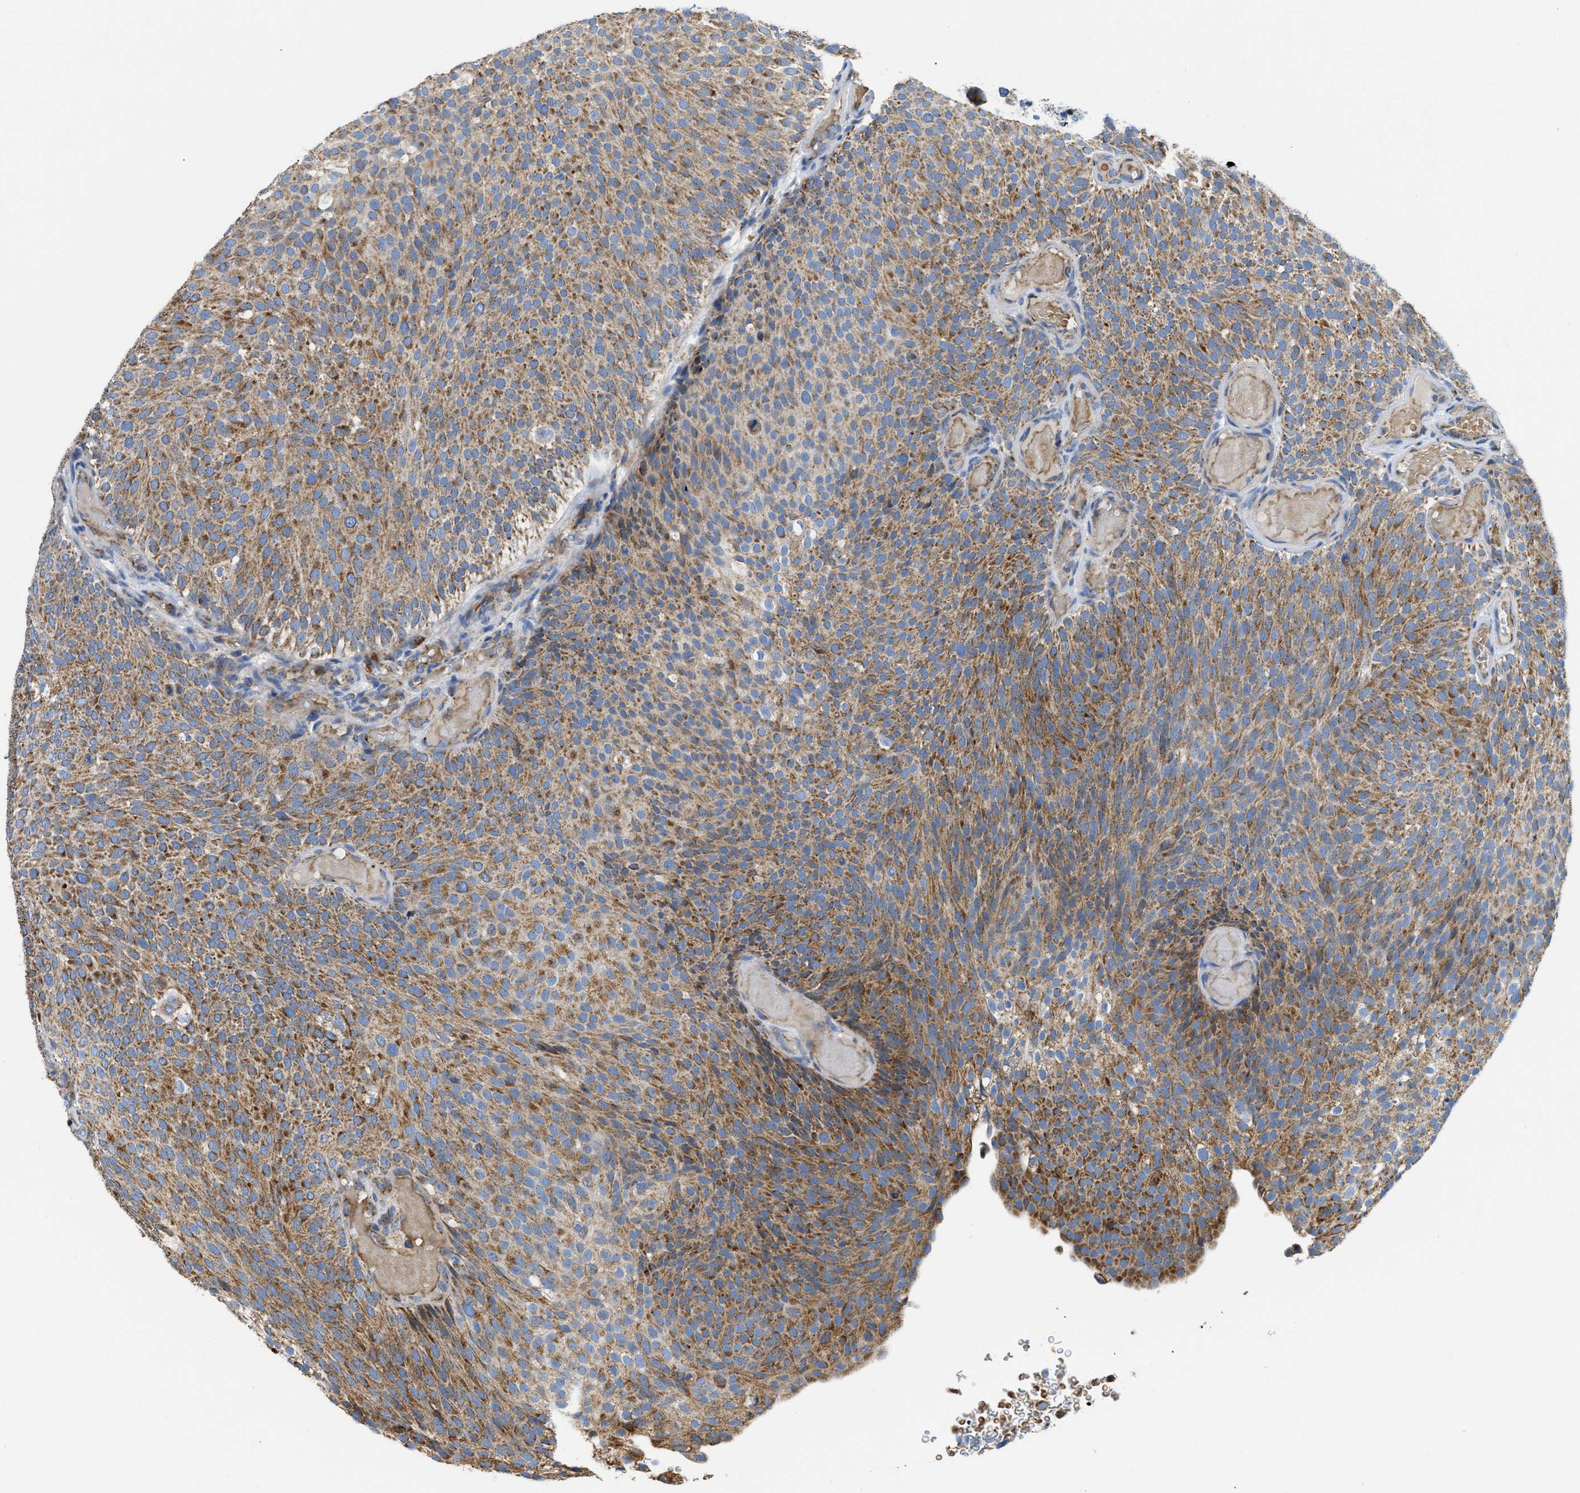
{"staining": {"intensity": "moderate", "quantity": ">75%", "location": "cytoplasmic/membranous"}, "tissue": "urothelial cancer", "cell_type": "Tumor cells", "image_type": "cancer", "snomed": [{"axis": "morphology", "description": "Urothelial carcinoma, Low grade"}, {"axis": "topography", "description": "Urinary bladder"}], "caption": "This photomicrograph exhibits immunohistochemistry staining of human urothelial carcinoma (low-grade), with medium moderate cytoplasmic/membranous staining in about >75% of tumor cells.", "gene": "SLC25A13", "patient": {"sex": "male", "age": 78}}